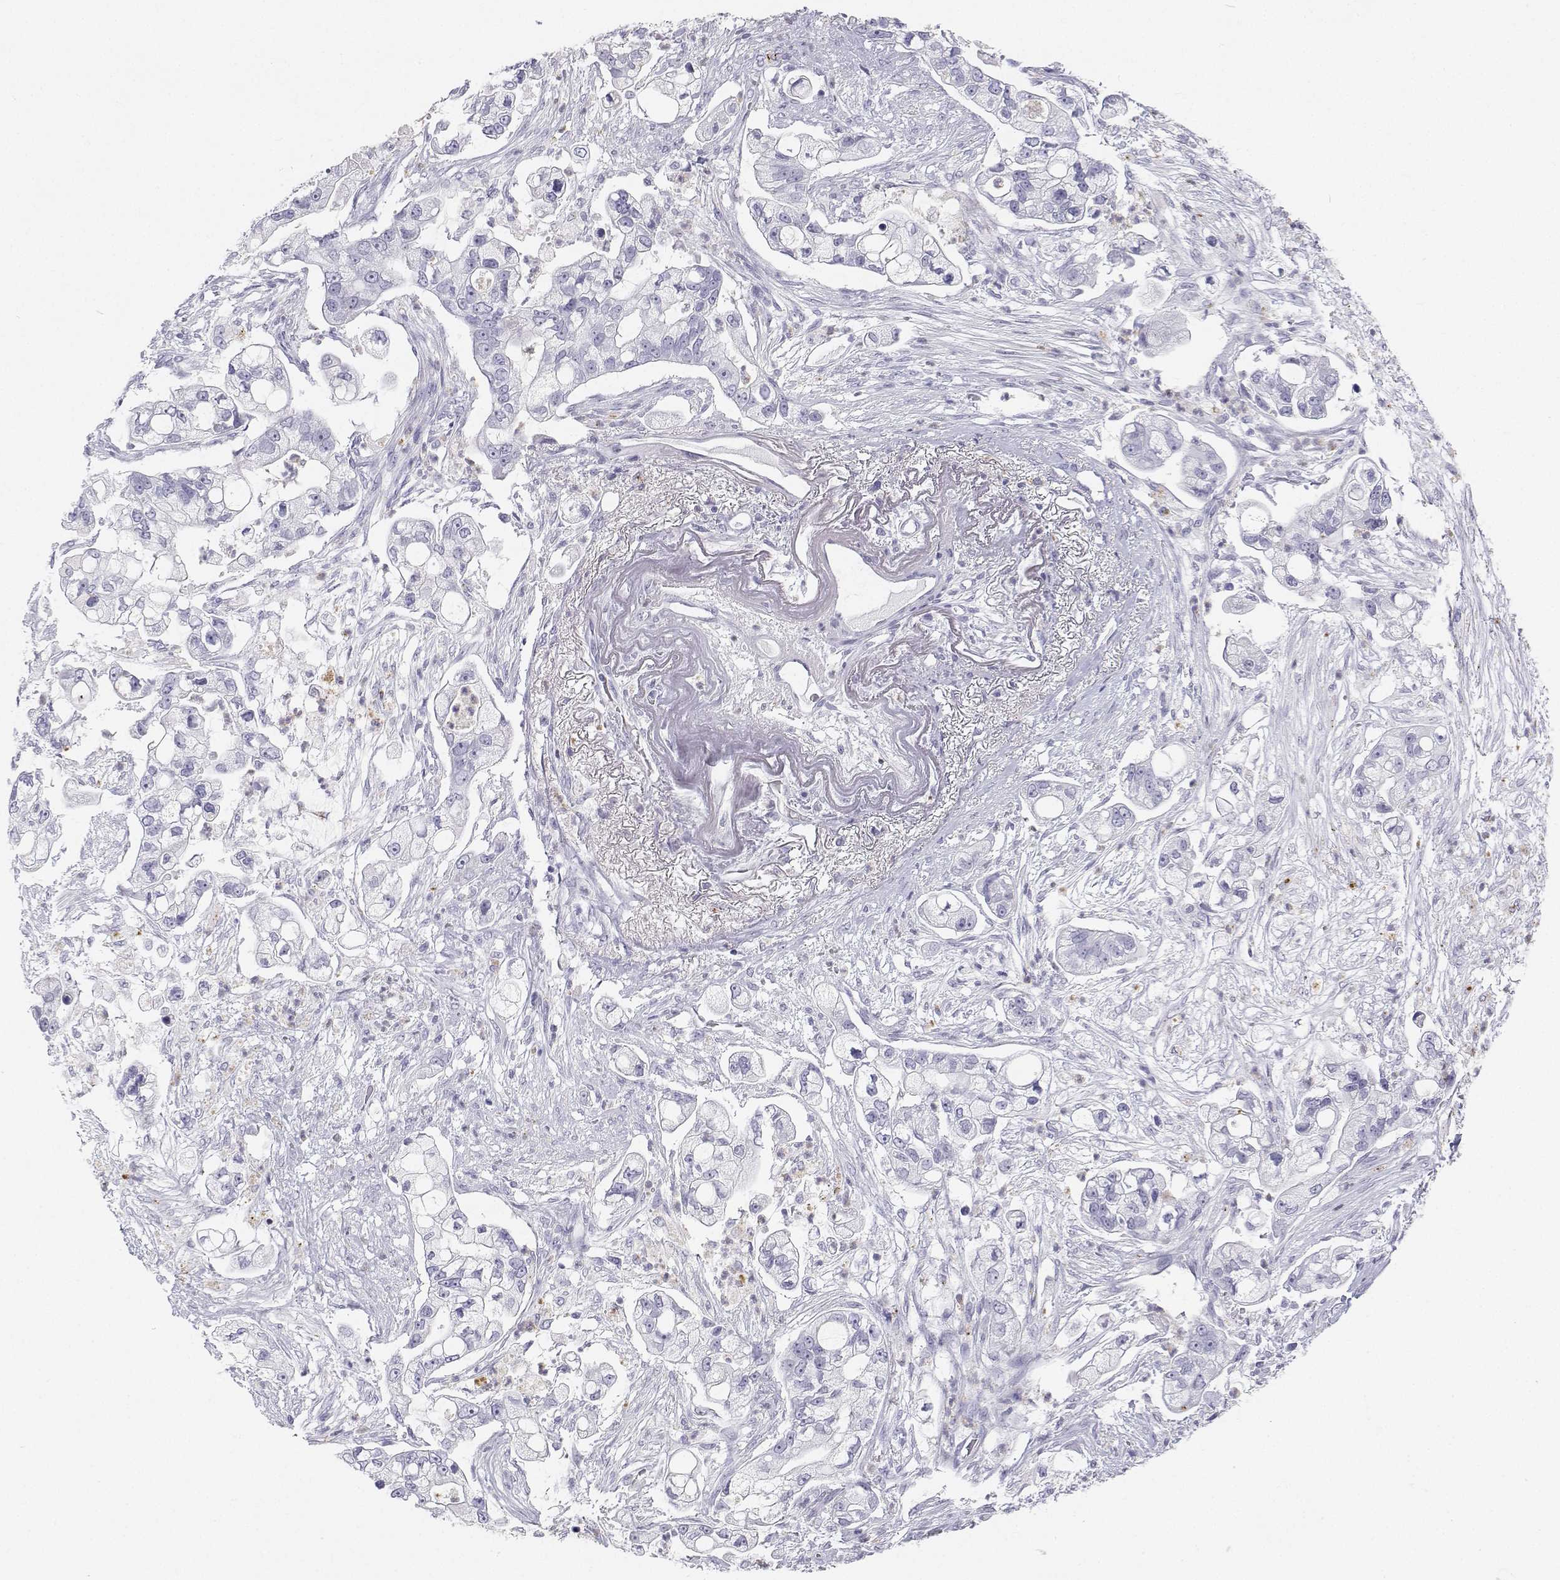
{"staining": {"intensity": "negative", "quantity": "none", "location": "none"}, "tissue": "pancreatic cancer", "cell_type": "Tumor cells", "image_type": "cancer", "snomed": [{"axis": "morphology", "description": "Adenocarcinoma, NOS"}, {"axis": "topography", "description": "Pancreas"}], "caption": "Immunohistochemistry image of neoplastic tissue: pancreatic adenocarcinoma stained with DAB (3,3'-diaminobenzidine) shows no significant protein expression in tumor cells.", "gene": "SFTPB", "patient": {"sex": "female", "age": 69}}